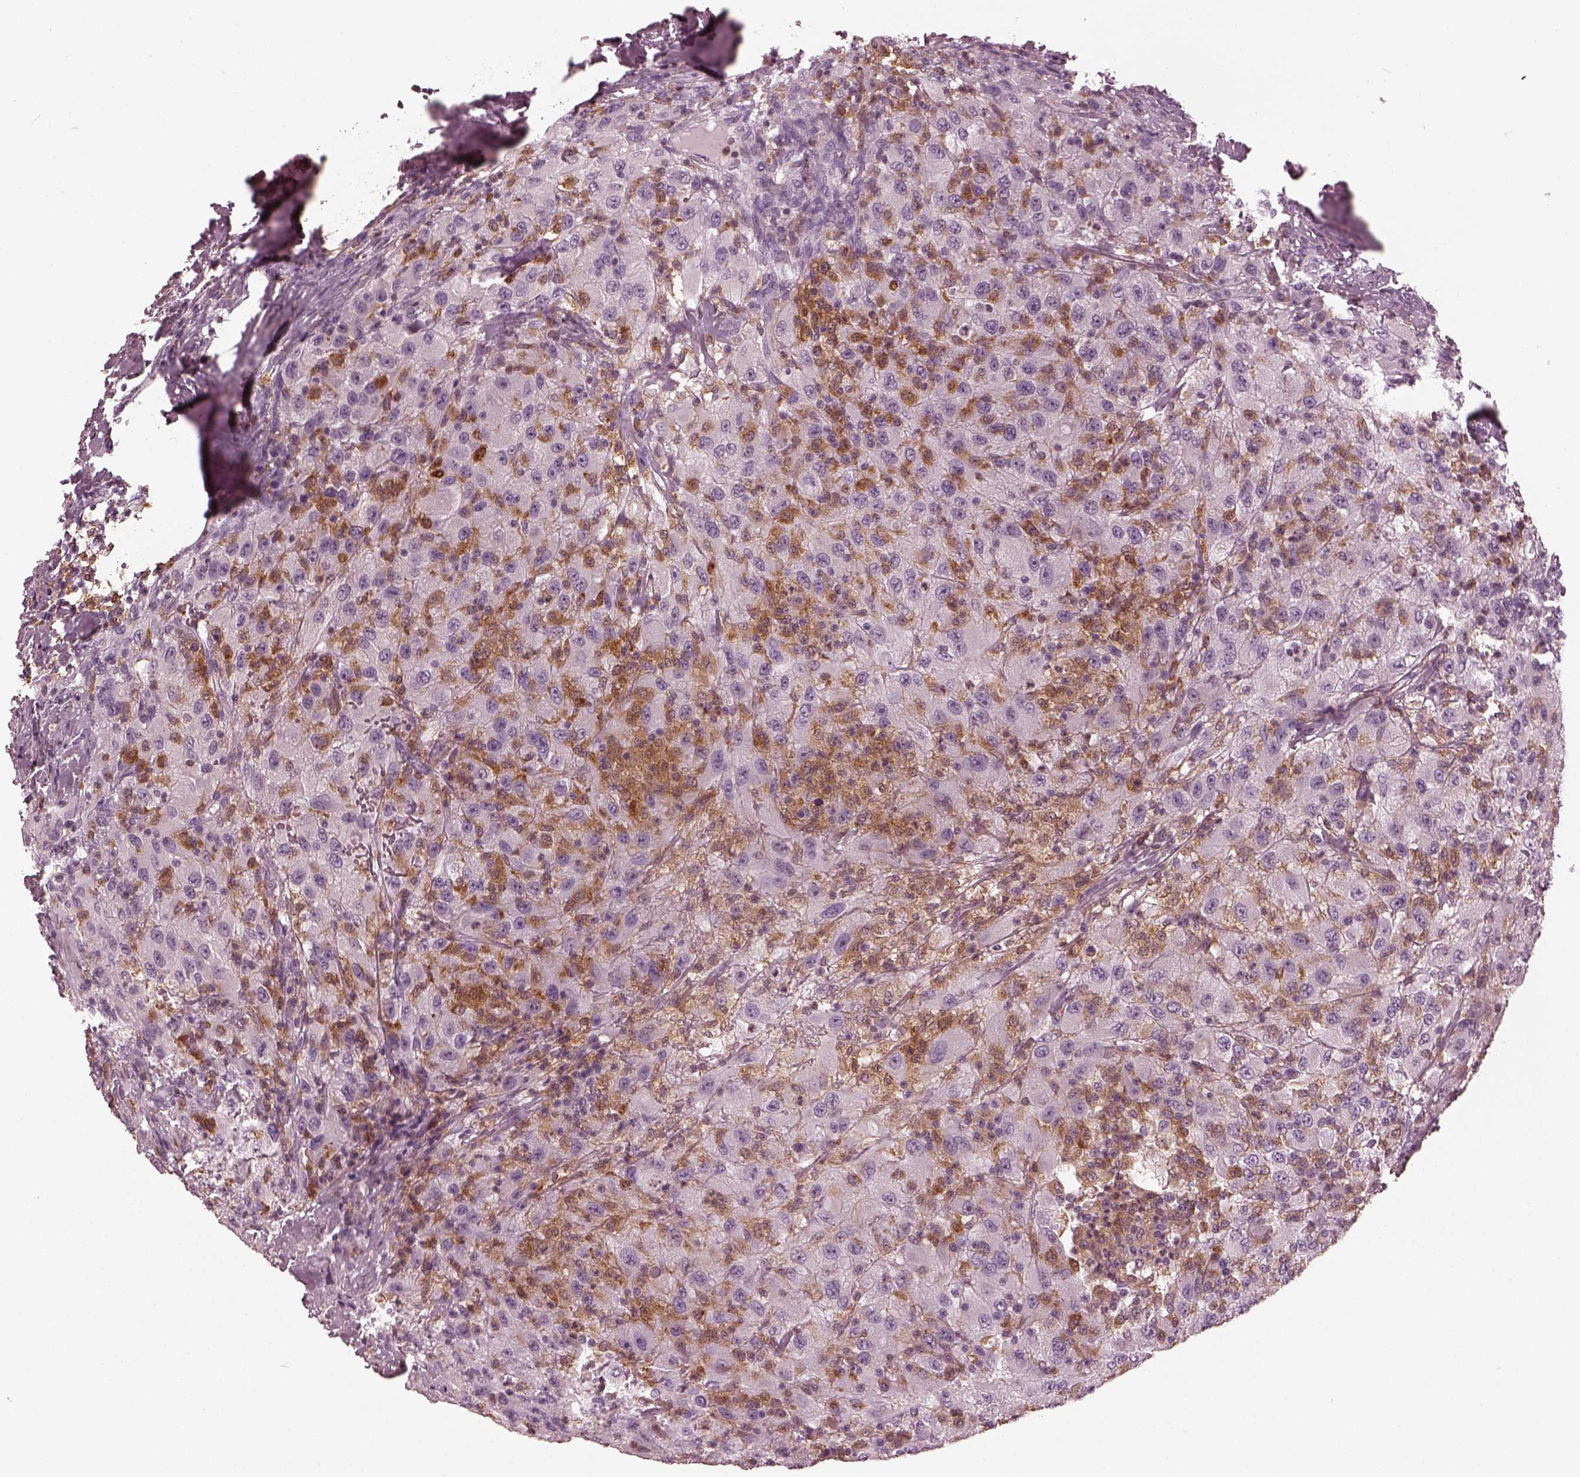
{"staining": {"intensity": "negative", "quantity": "none", "location": "none"}, "tissue": "renal cancer", "cell_type": "Tumor cells", "image_type": "cancer", "snomed": [{"axis": "morphology", "description": "Adenocarcinoma, NOS"}, {"axis": "topography", "description": "Kidney"}], "caption": "There is no significant staining in tumor cells of renal adenocarcinoma.", "gene": "PSTPIP2", "patient": {"sex": "female", "age": 67}}